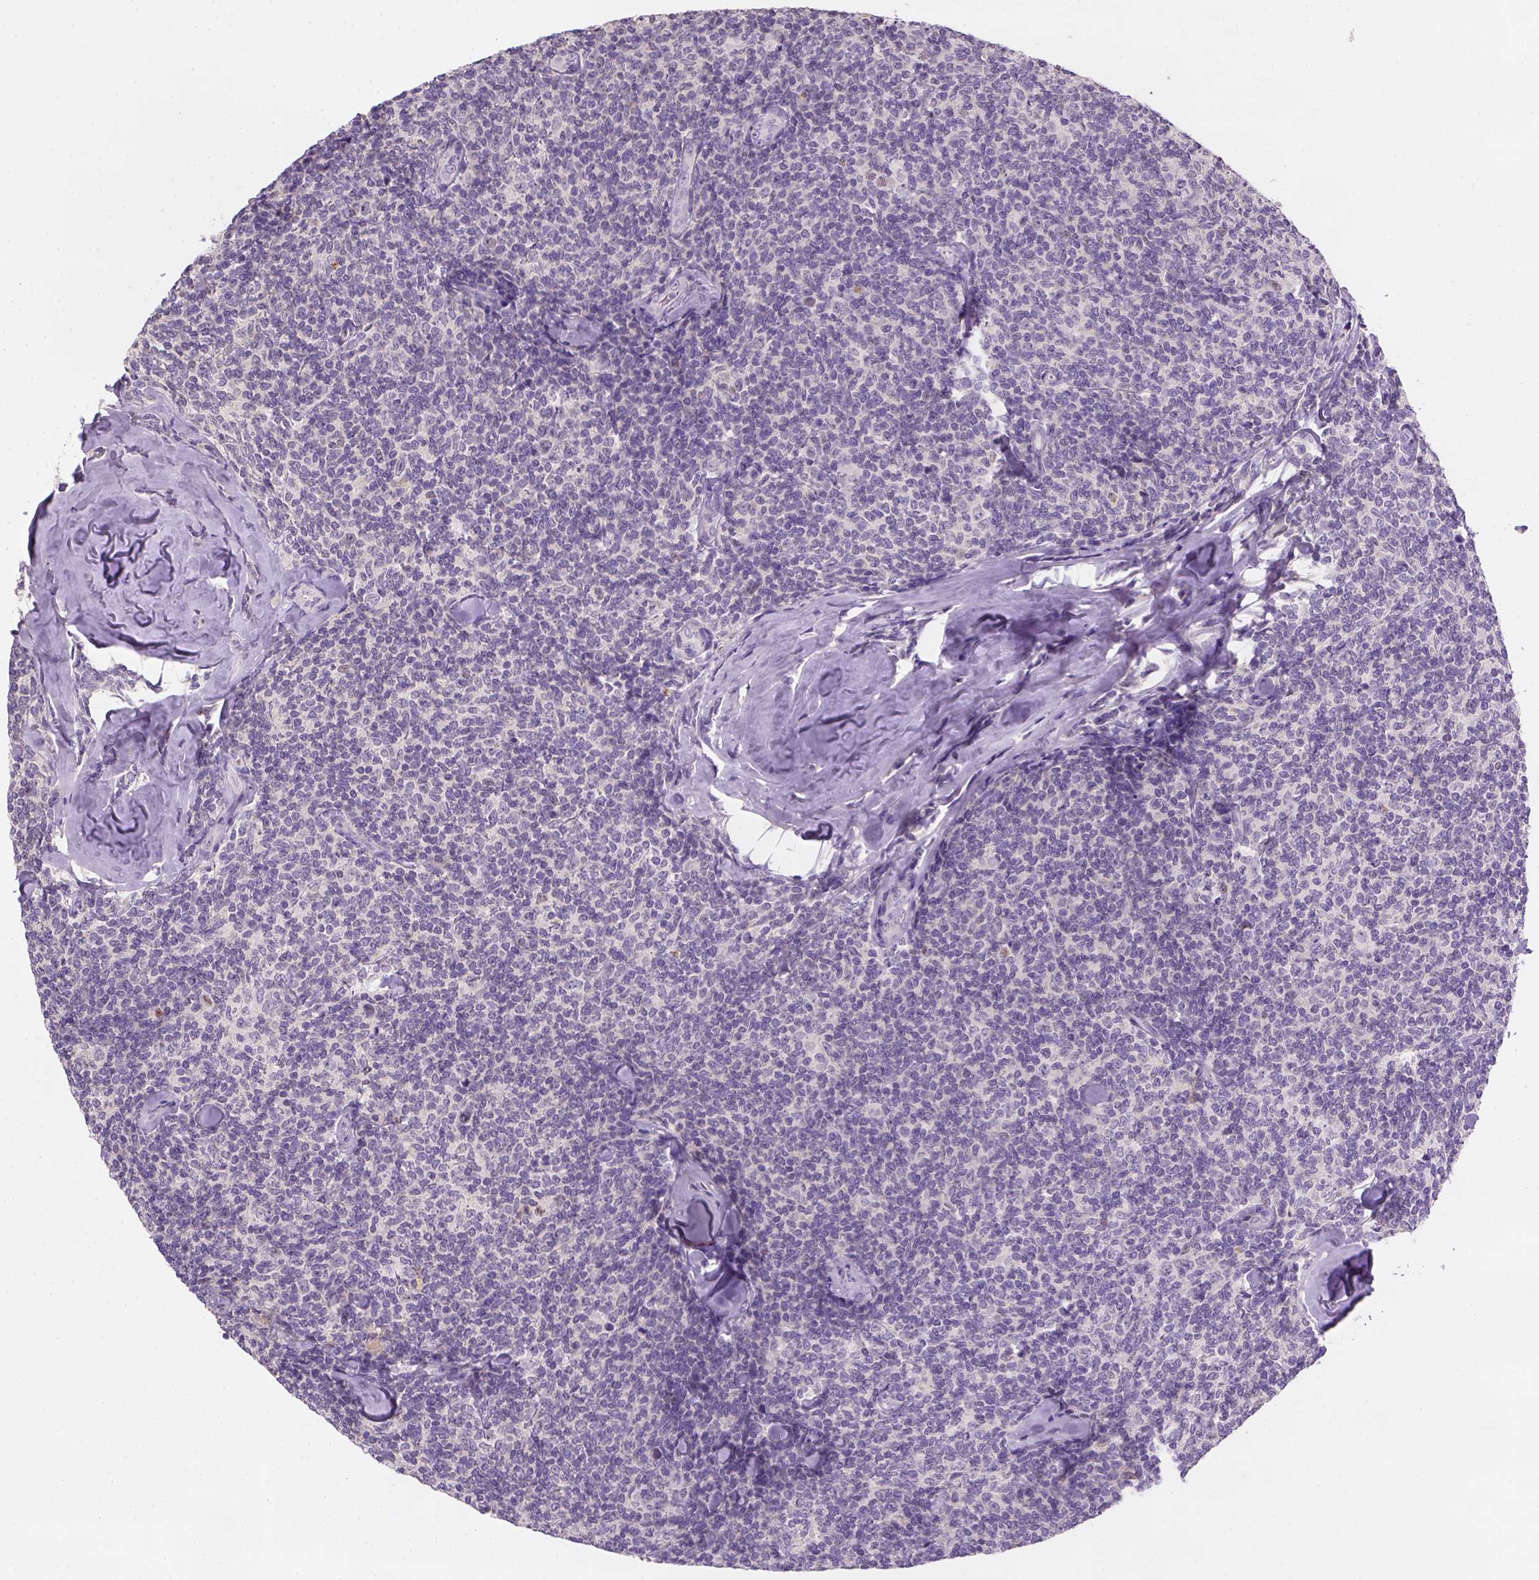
{"staining": {"intensity": "negative", "quantity": "none", "location": "none"}, "tissue": "lymphoma", "cell_type": "Tumor cells", "image_type": "cancer", "snomed": [{"axis": "morphology", "description": "Malignant lymphoma, non-Hodgkin's type, Low grade"}, {"axis": "topography", "description": "Lymph node"}], "caption": "A photomicrograph of human lymphoma is negative for staining in tumor cells.", "gene": "ZMAT4", "patient": {"sex": "female", "age": 56}}